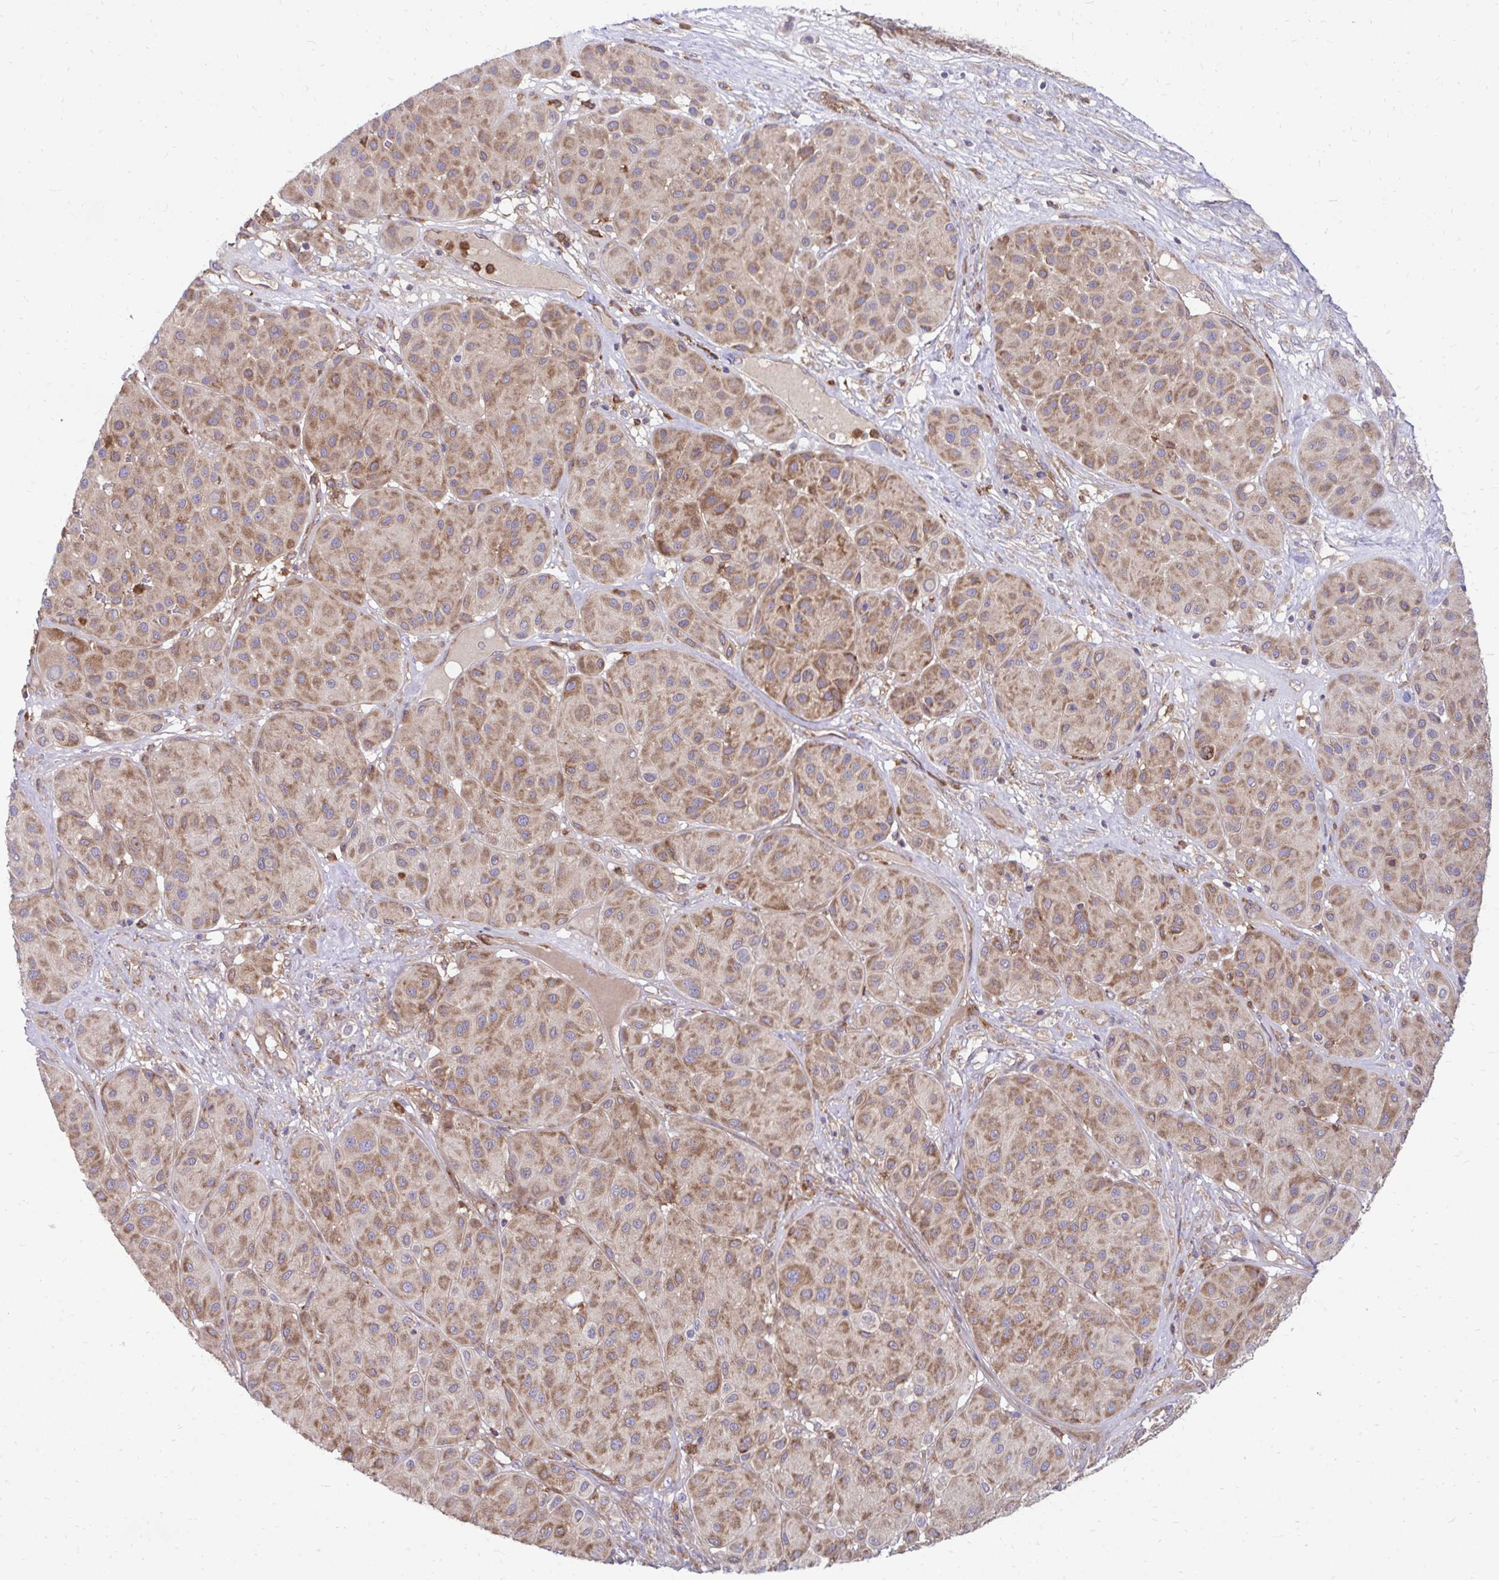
{"staining": {"intensity": "moderate", "quantity": "25%-75%", "location": "cytoplasmic/membranous"}, "tissue": "melanoma", "cell_type": "Tumor cells", "image_type": "cancer", "snomed": [{"axis": "morphology", "description": "Malignant melanoma, Metastatic site"}, {"axis": "topography", "description": "Smooth muscle"}], "caption": "Tumor cells exhibit medium levels of moderate cytoplasmic/membranous staining in about 25%-75% of cells in human melanoma. (Stains: DAB in brown, nuclei in blue, Microscopy: brightfield microscopy at high magnification).", "gene": "ASAP1", "patient": {"sex": "male", "age": 41}}